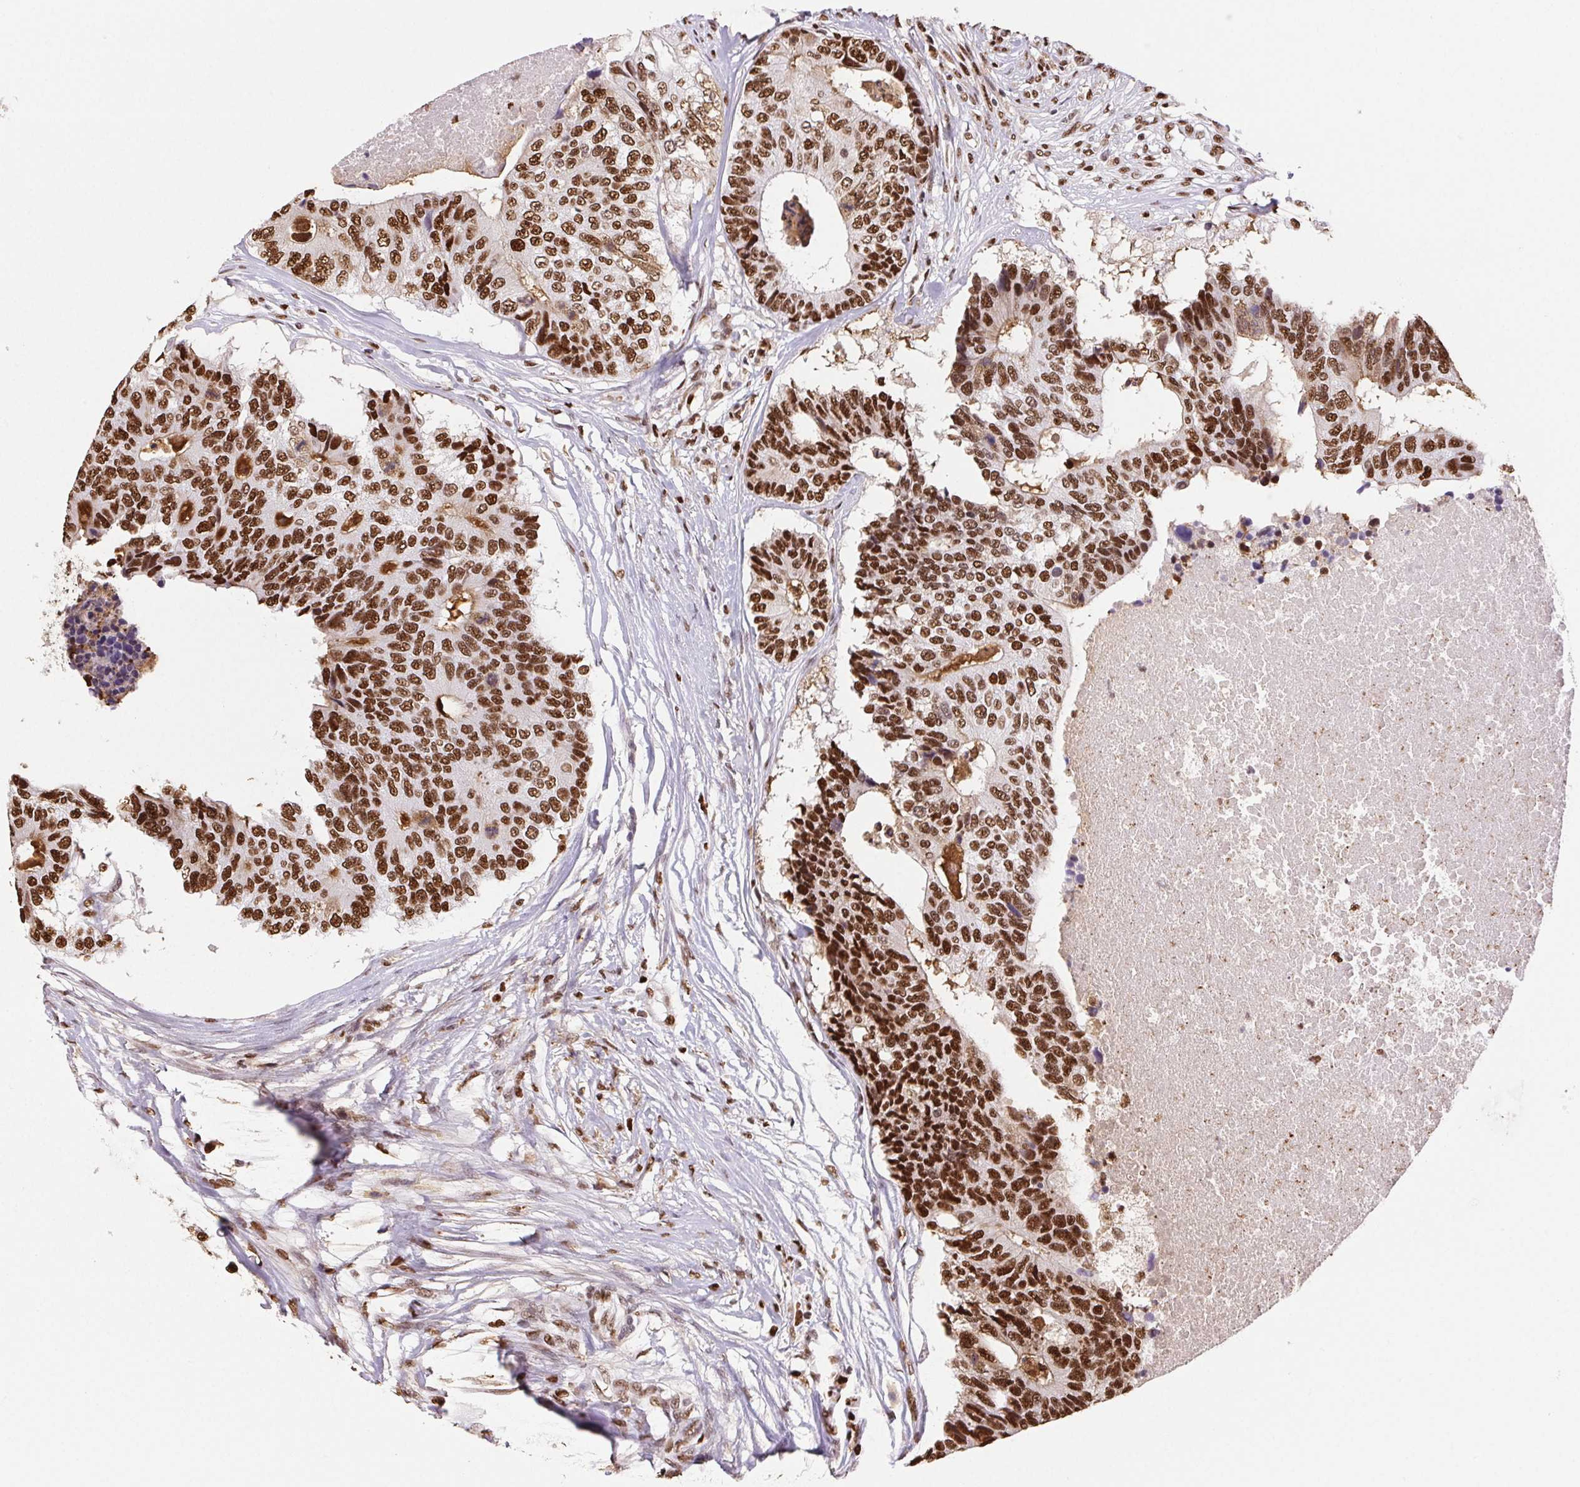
{"staining": {"intensity": "strong", "quantity": ">75%", "location": "nuclear"}, "tissue": "colorectal cancer", "cell_type": "Tumor cells", "image_type": "cancer", "snomed": [{"axis": "morphology", "description": "Adenocarcinoma, NOS"}, {"axis": "topography", "description": "Colon"}], "caption": "Tumor cells display high levels of strong nuclear staining in about >75% of cells in adenocarcinoma (colorectal).", "gene": "SET", "patient": {"sex": "female", "age": 67}}